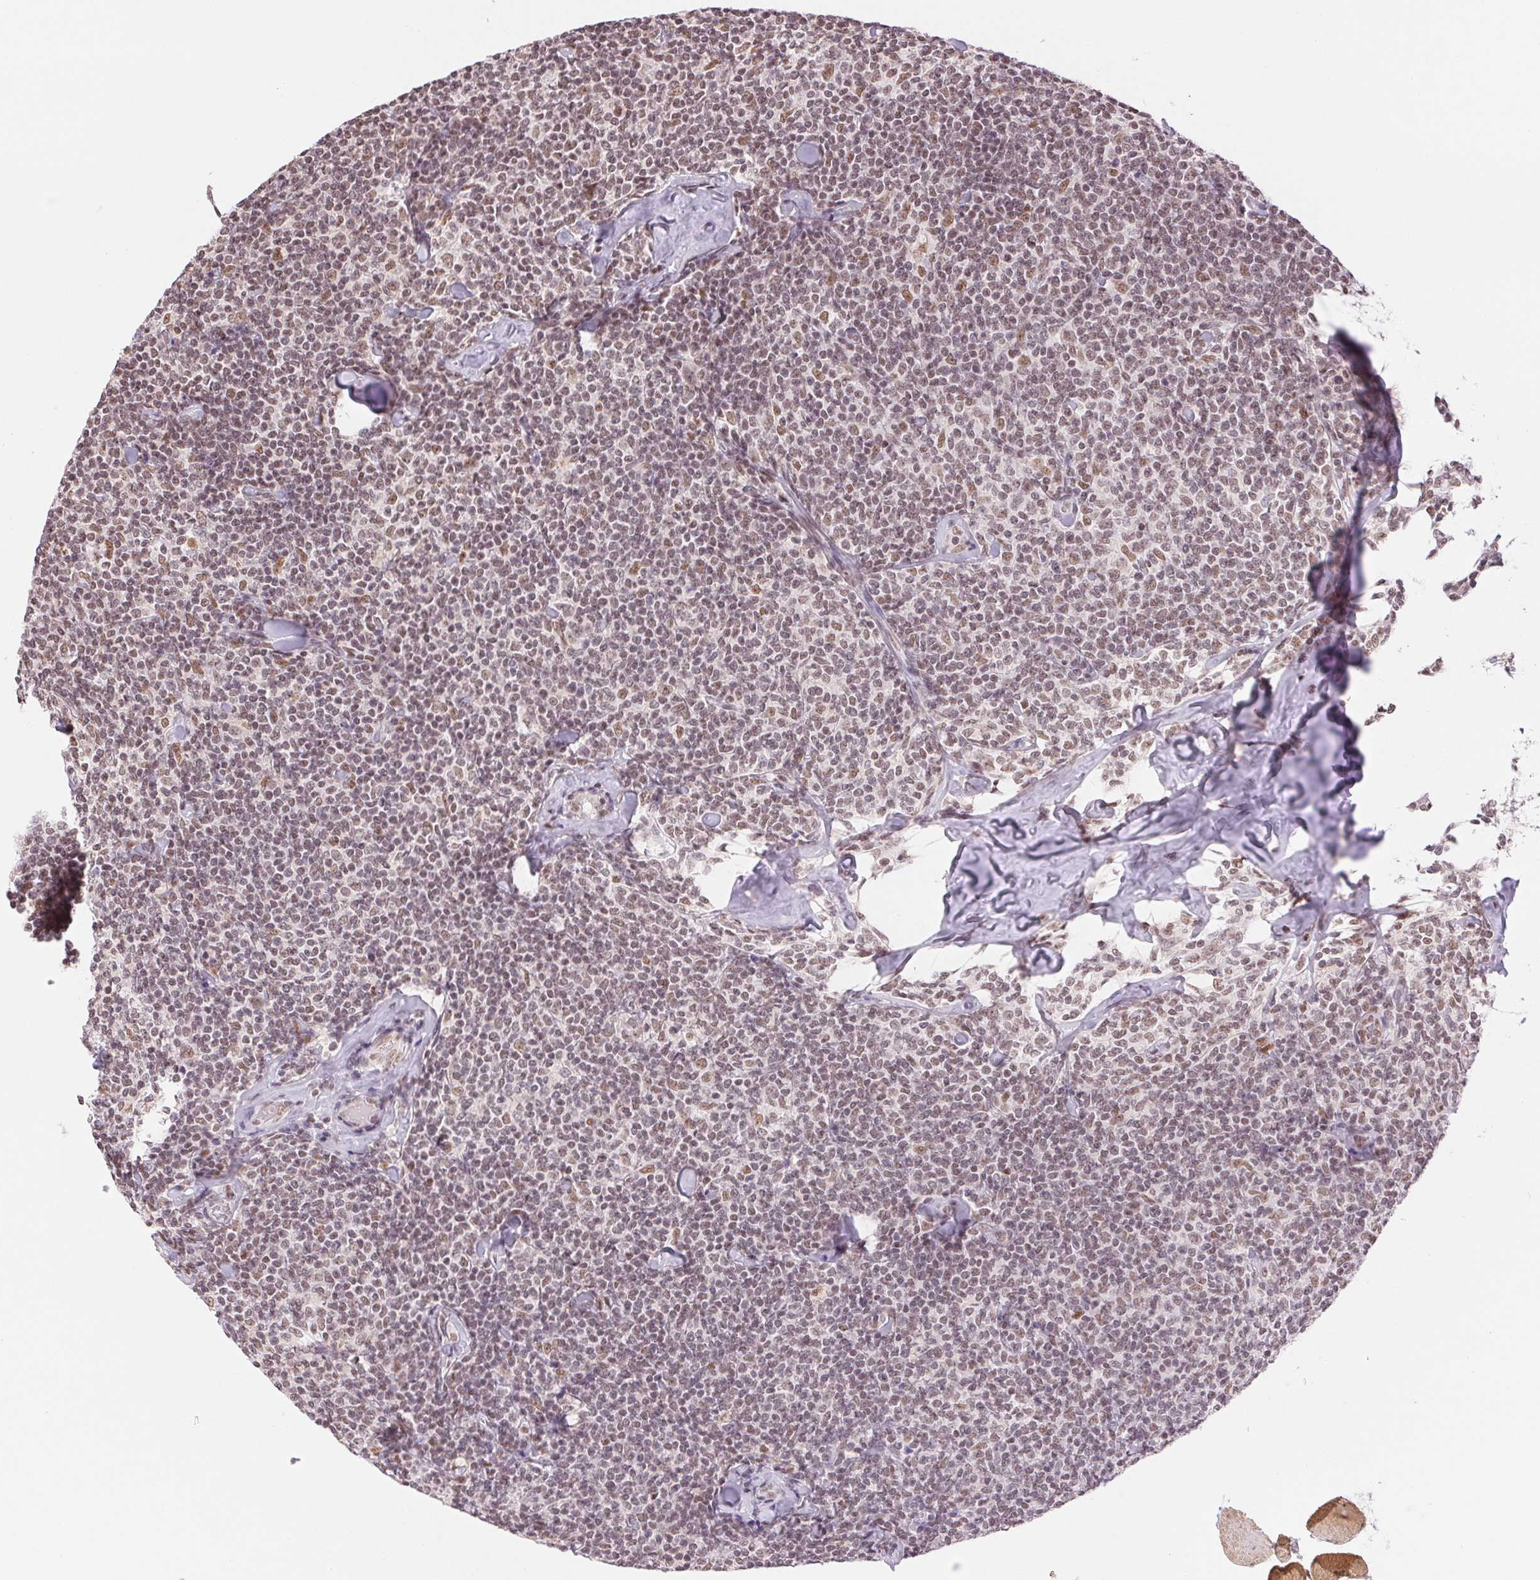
{"staining": {"intensity": "moderate", "quantity": "25%-75%", "location": "nuclear"}, "tissue": "lymphoma", "cell_type": "Tumor cells", "image_type": "cancer", "snomed": [{"axis": "morphology", "description": "Malignant lymphoma, non-Hodgkin's type, Low grade"}, {"axis": "topography", "description": "Lymph node"}], "caption": "Protein staining of lymphoma tissue demonstrates moderate nuclear staining in approximately 25%-75% of tumor cells.", "gene": "RPRD1B", "patient": {"sex": "female", "age": 56}}